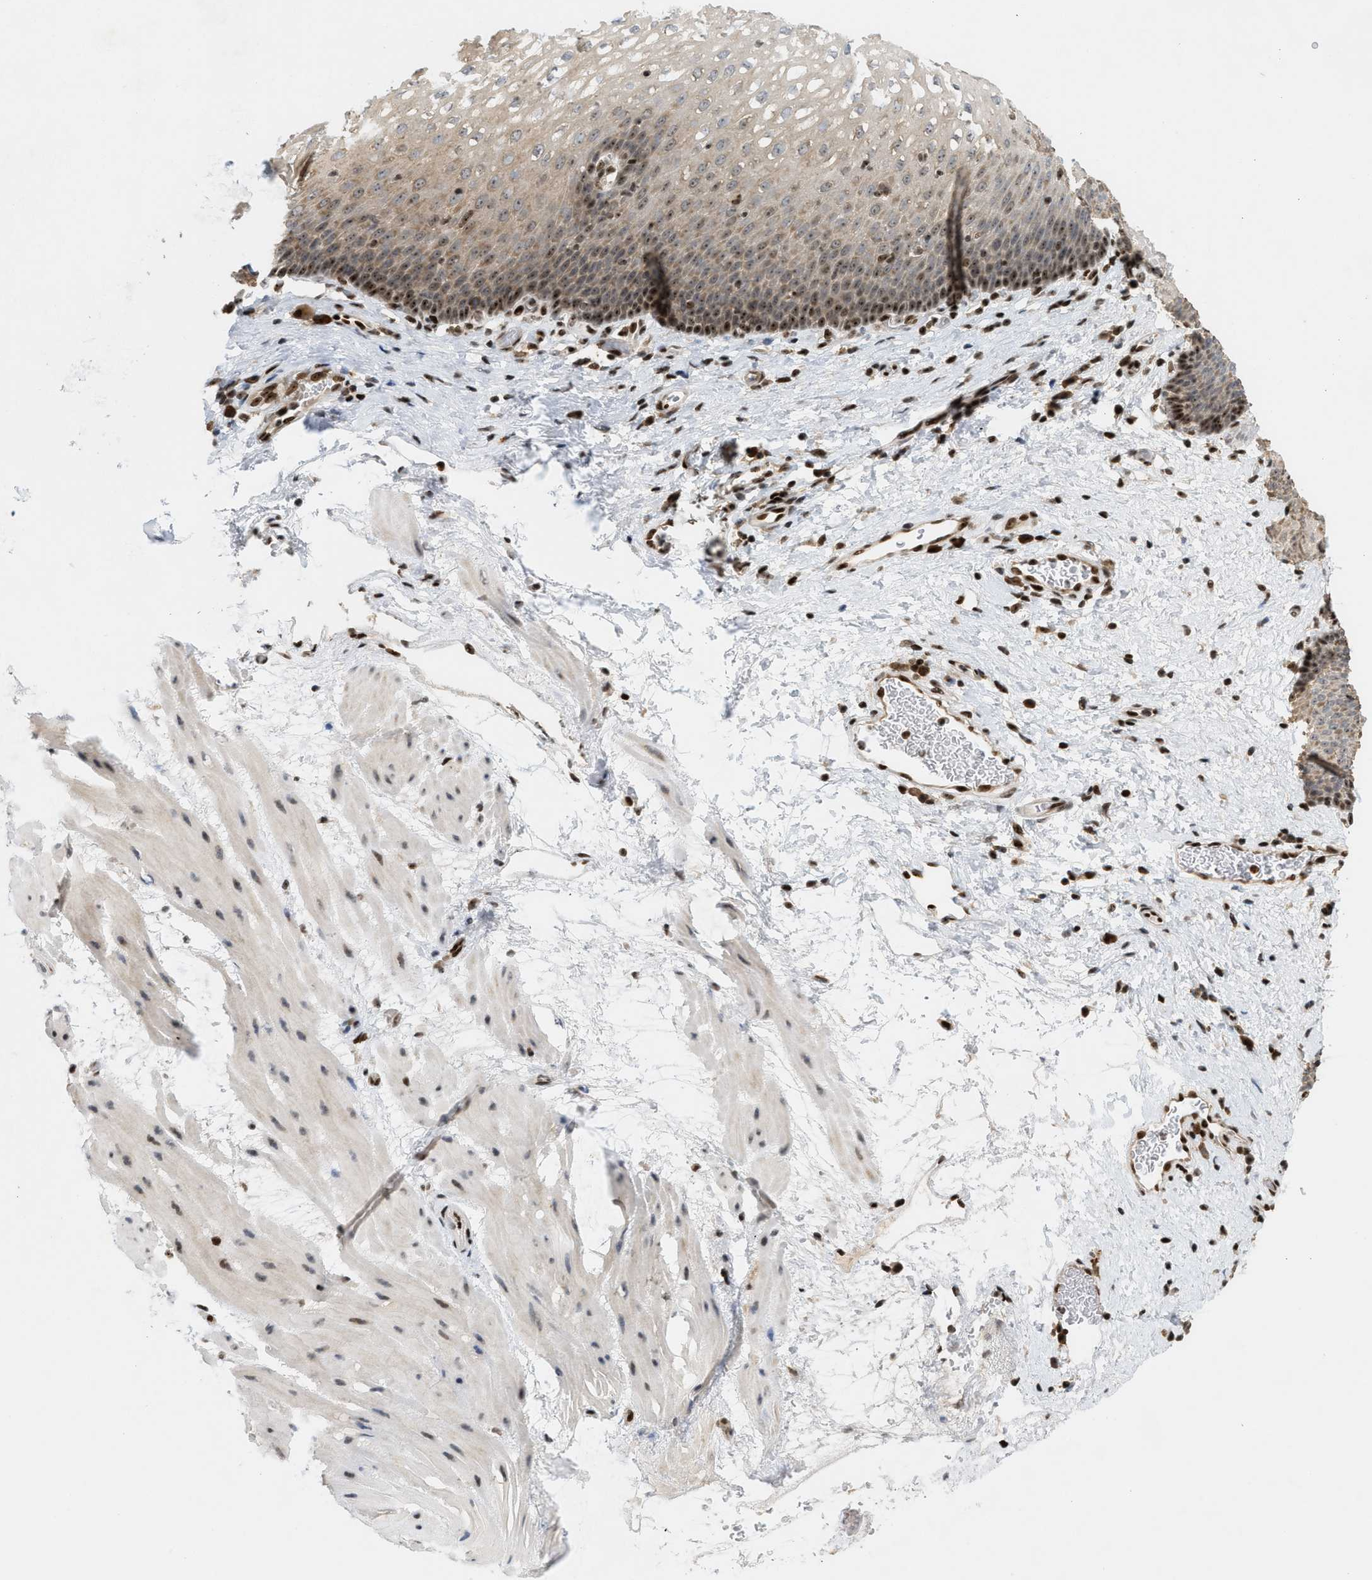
{"staining": {"intensity": "strong", "quantity": "<25%", "location": "cytoplasmic/membranous,nuclear"}, "tissue": "esophagus", "cell_type": "Squamous epithelial cells", "image_type": "normal", "snomed": [{"axis": "morphology", "description": "Normal tissue, NOS"}, {"axis": "topography", "description": "Esophagus"}], "caption": "This is a histology image of IHC staining of normal esophagus, which shows strong expression in the cytoplasmic/membranous,nuclear of squamous epithelial cells.", "gene": "ZNF22", "patient": {"sex": "male", "age": 48}}